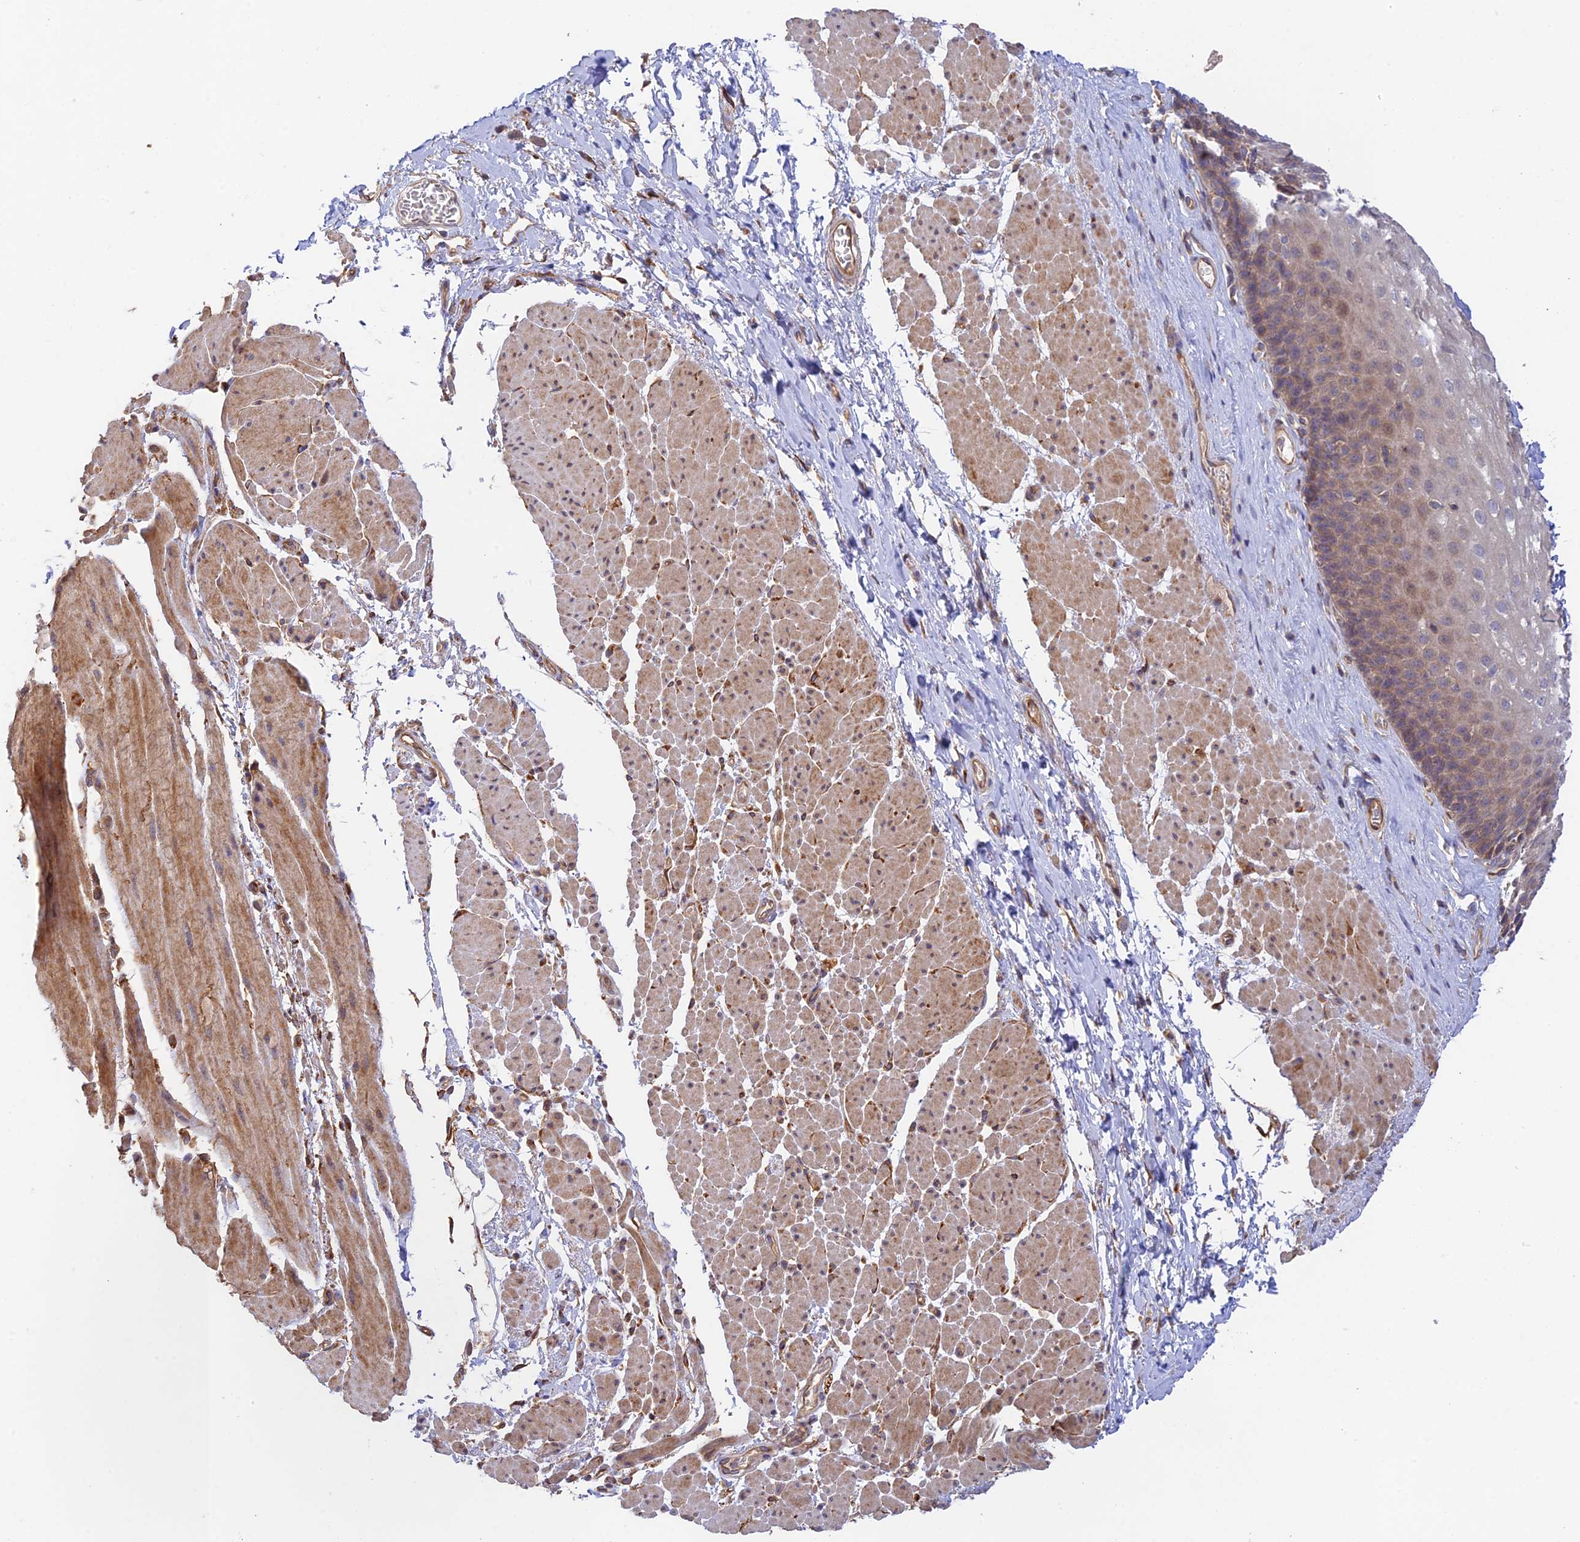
{"staining": {"intensity": "weak", "quantity": "25%-75%", "location": "cytoplasmic/membranous"}, "tissue": "esophagus", "cell_type": "Squamous epithelial cells", "image_type": "normal", "snomed": [{"axis": "morphology", "description": "Normal tissue, NOS"}, {"axis": "topography", "description": "Esophagus"}], "caption": "A micrograph of esophagus stained for a protein reveals weak cytoplasmic/membranous brown staining in squamous epithelial cells. The staining was performed using DAB (3,3'-diaminobenzidine), with brown indicating positive protein expression. Nuclei are stained blue with hematoxylin.", "gene": "MYO9A", "patient": {"sex": "female", "age": 66}}